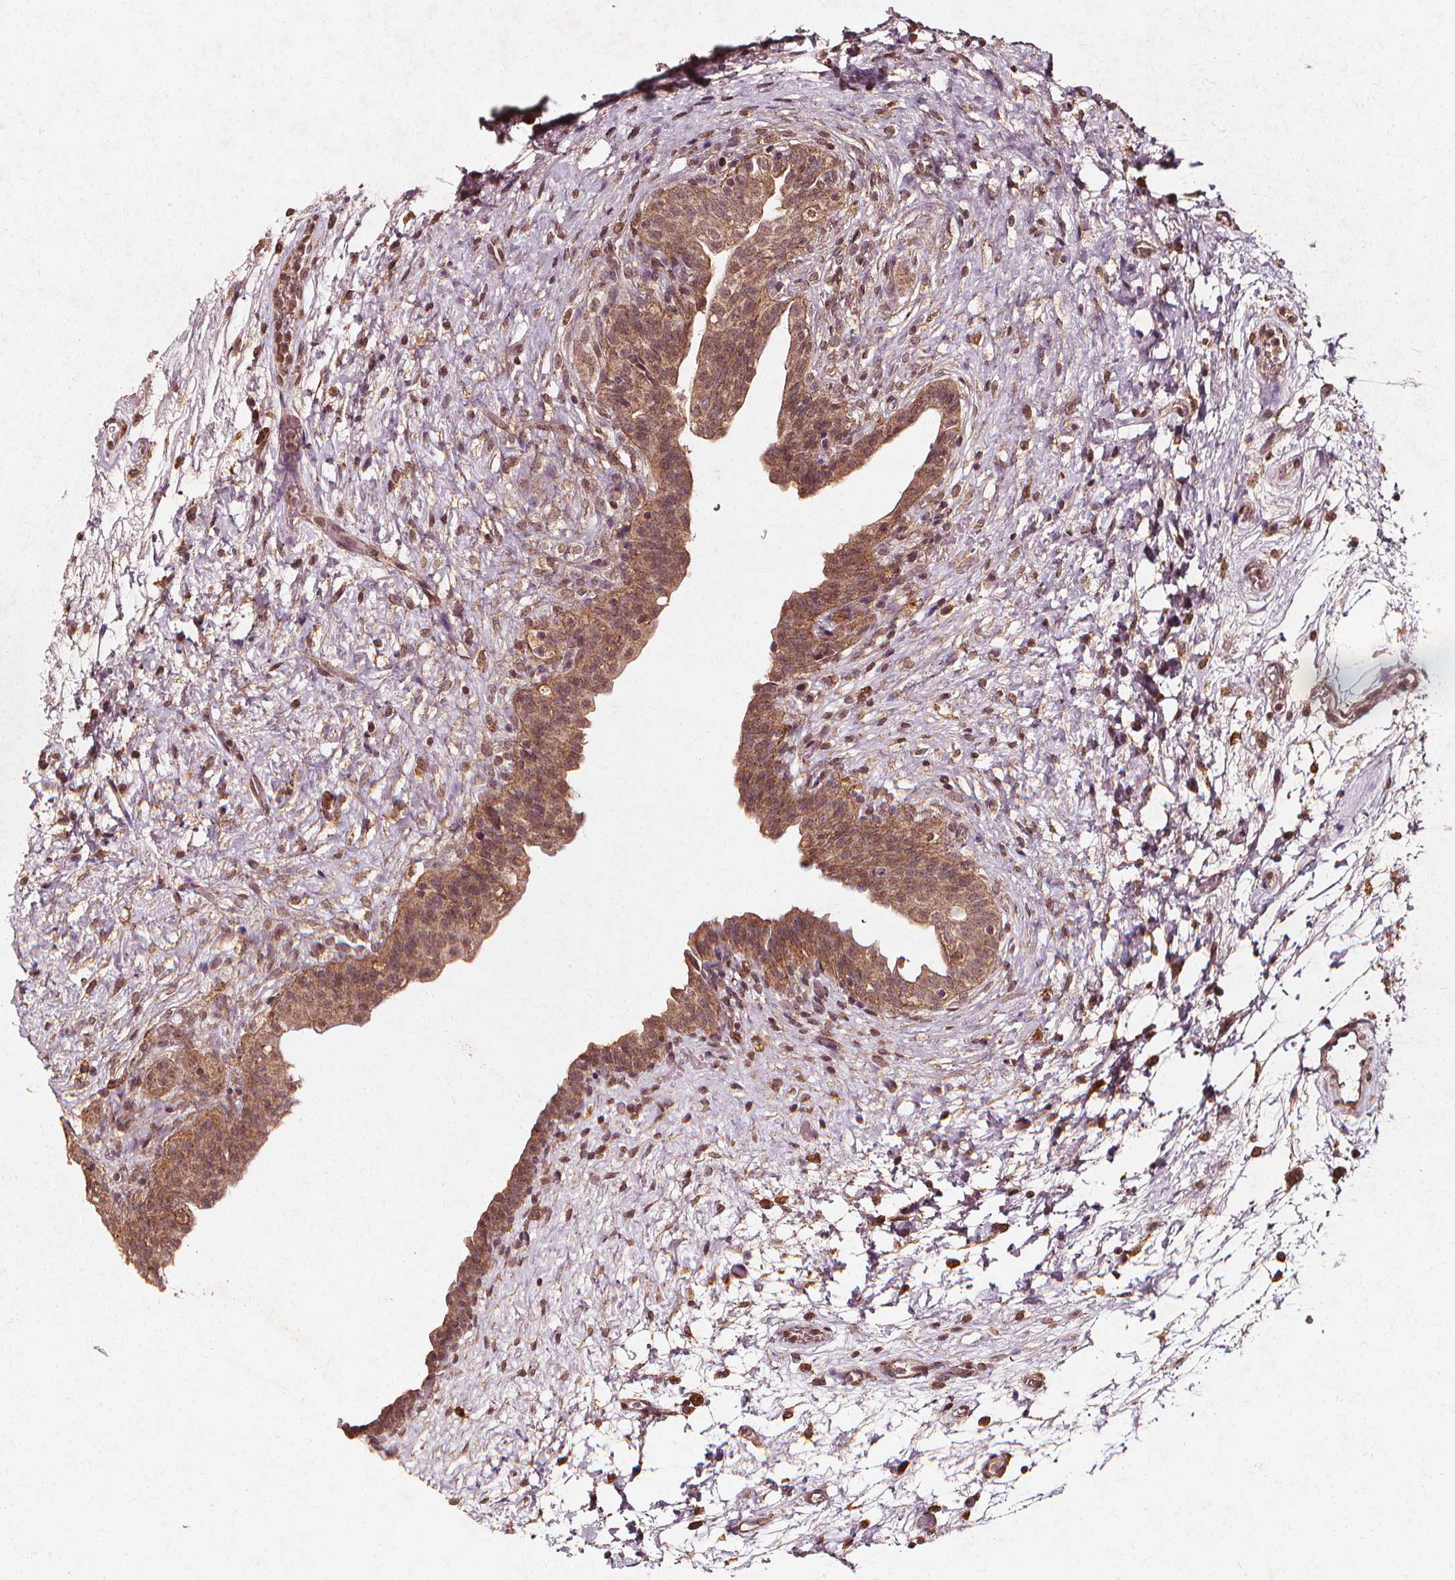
{"staining": {"intensity": "moderate", "quantity": ">75%", "location": "cytoplasmic/membranous"}, "tissue": "urinary bladder", "cell_type": "Urothelial cells", "image_type": "normal", "snomed": [{"axis": "morphology", "description": "Normal tissue, NOS"}, {"axis": "topography", "description": "Urinary bladder"}], "caption": "Moderate cytoplasmic/membranous staining for a protein is present in about >75% of urothelial cells of normal urinary bladder using immunohistochemistry (IHC).", "gene": "ABCA1", "patient": {"sex": "male", "age": 69}}